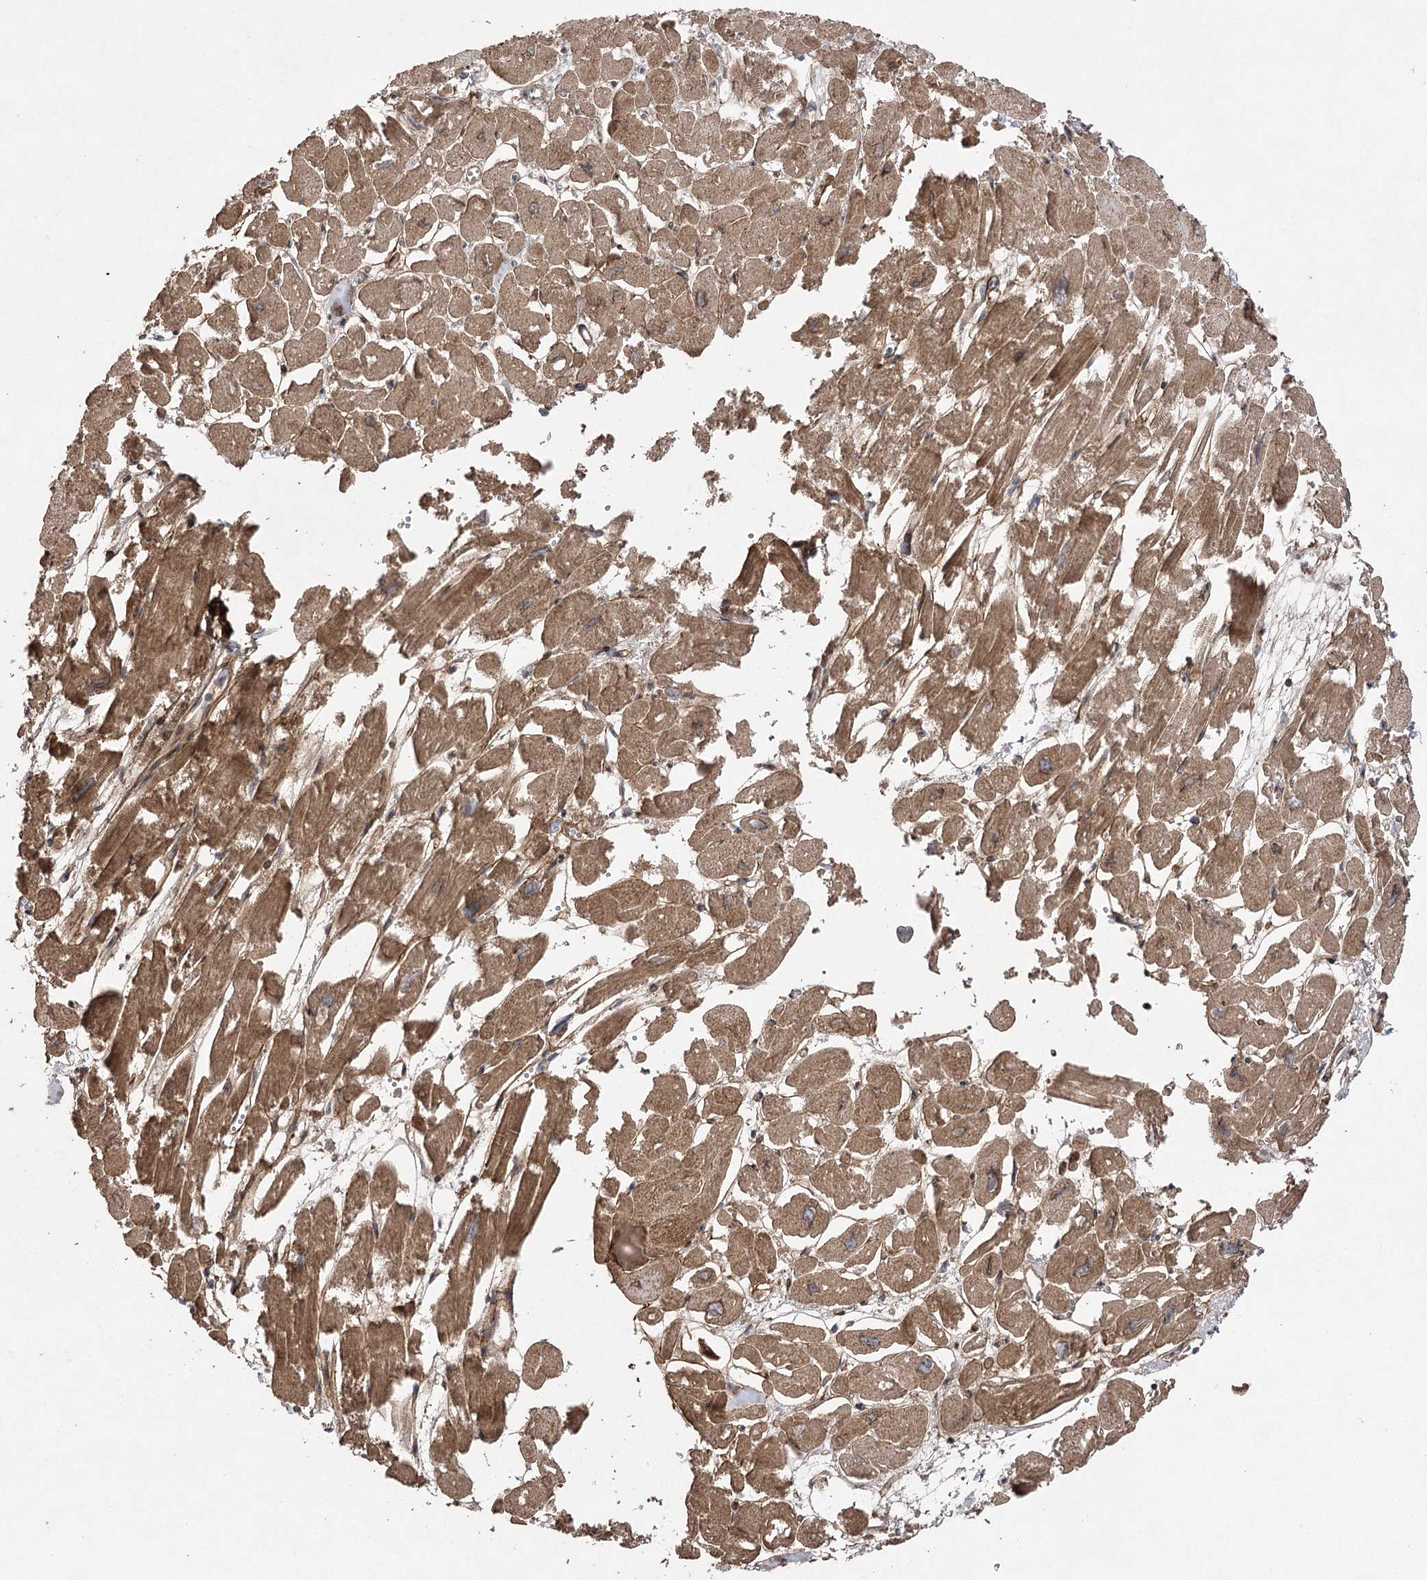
{"staining": {"intensity": "moderate", "quantity": ">75%", "location": "cytoplasmic/membranous"}, "tissue": "heart muscle", "cell_type": "Cardiomyocytes", "image_type": "normal", "snomed": [{"axis": "morphology", "description": "Normal tissue, NOS"}, {"axis": "topography", "description": "Heart"}], "caption": "Cardiomyocytes reveal medium levels of moderate cytoplasmic/membranous positivity in approximately >75% of cells in normal human heart muscle. (DAB IHC with brightfield microscopy, high magnification).", "gene": "OBSL1", "patient": {"sex": "male", "age": 54}}